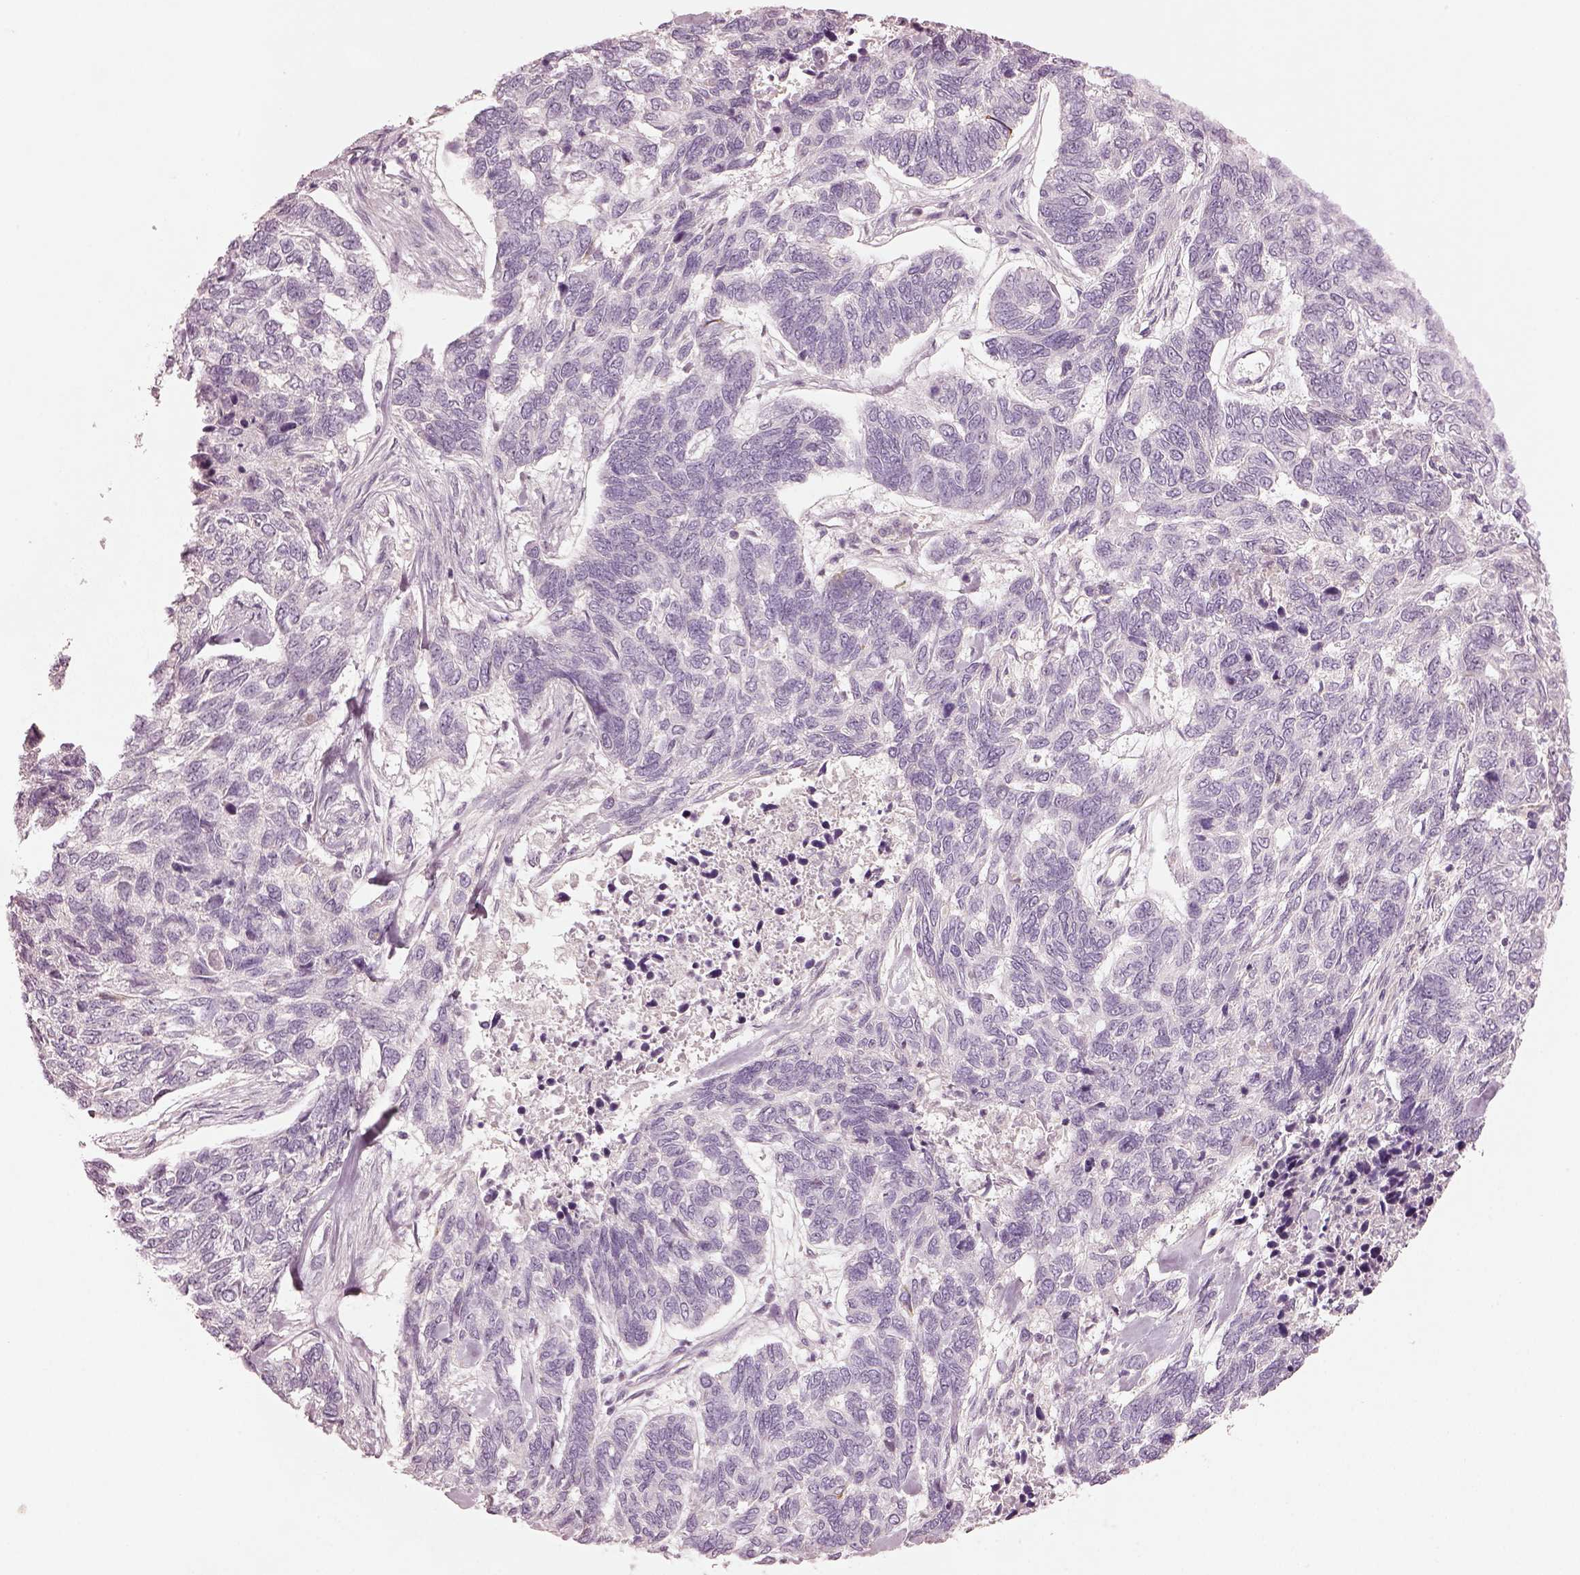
{"staining": {"intensity": "negative", "quantity": "none", "location": "none"}, "tissue": "skin cancer", "cell_type": "Tumor cells", "image_type": "cancer", "snomed": [{"axis": "morphology", "description": "Basal cell carcinoma"}, {"axis": "topography", "description": "Skin"}], "caption": "The image shows no significant expression in tumor cells of skin cancer.", "gene": "SPATA6L", "patient": {"sex": "female", "age": 65}}